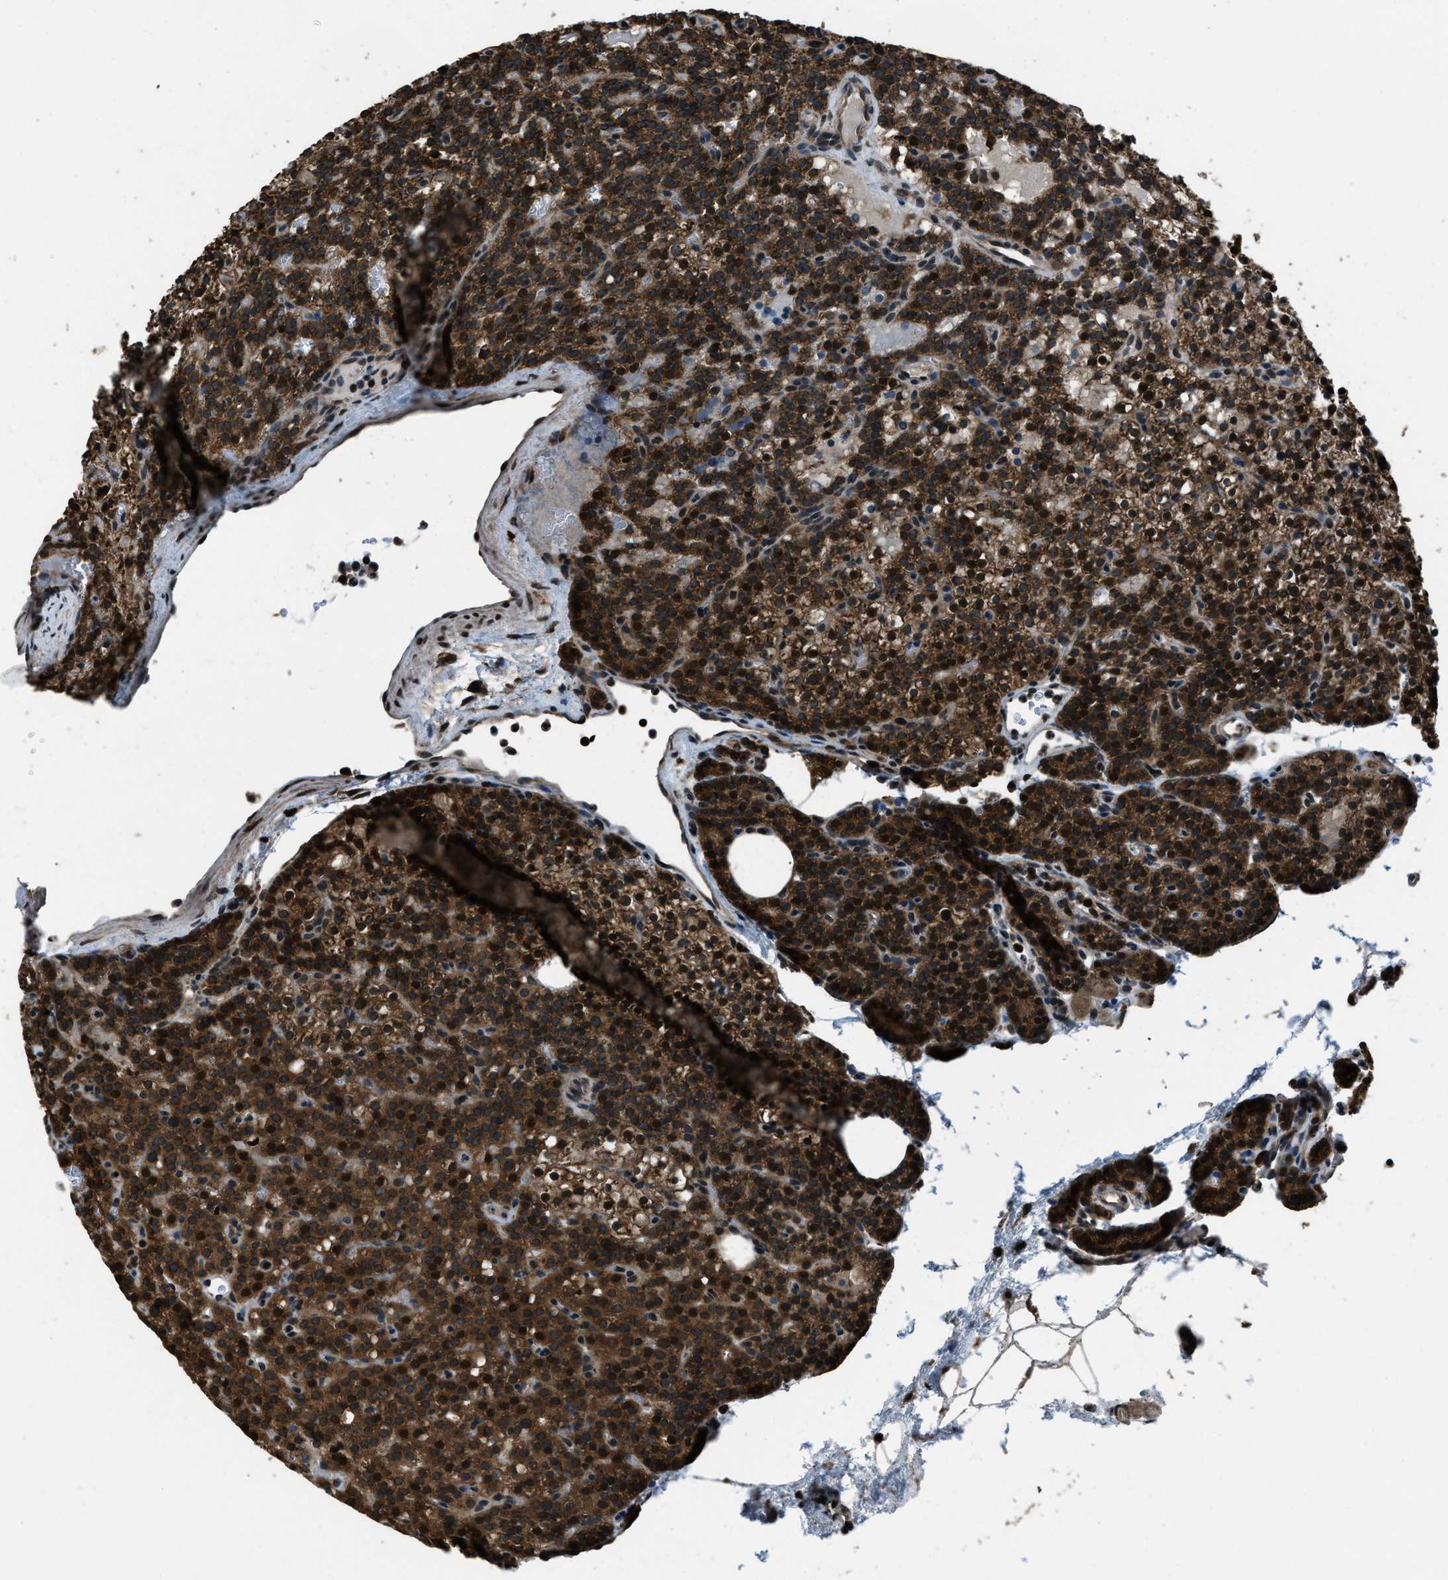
{"staining": {"intensity": "strong", "quantity": ">75%", "location": "cytoplasmic/membranous"}, "tissue": "parathyroid gland", "cell_type": "Glandular cells", "image_type": "normal", "snomed": [{"axis": "morphology", "description": "Normal tissue, NOS"}, {"axis": "morphology", "description": "Adenoma, NOS"}, {"axis": "topography", "description": "Parathyroid gland"}], "caption": "Immunohistochemical staining of normal human parathyroid gland displays >75% levels of strong cytoplasmic/membranous protein staining in approximately >75% of glandular cells. Immunohistochemistry stains the protein in brown and the nuclei are stained blue.", "gene": "TRIM4", "patient": {"sex": "female", "age": 74}}